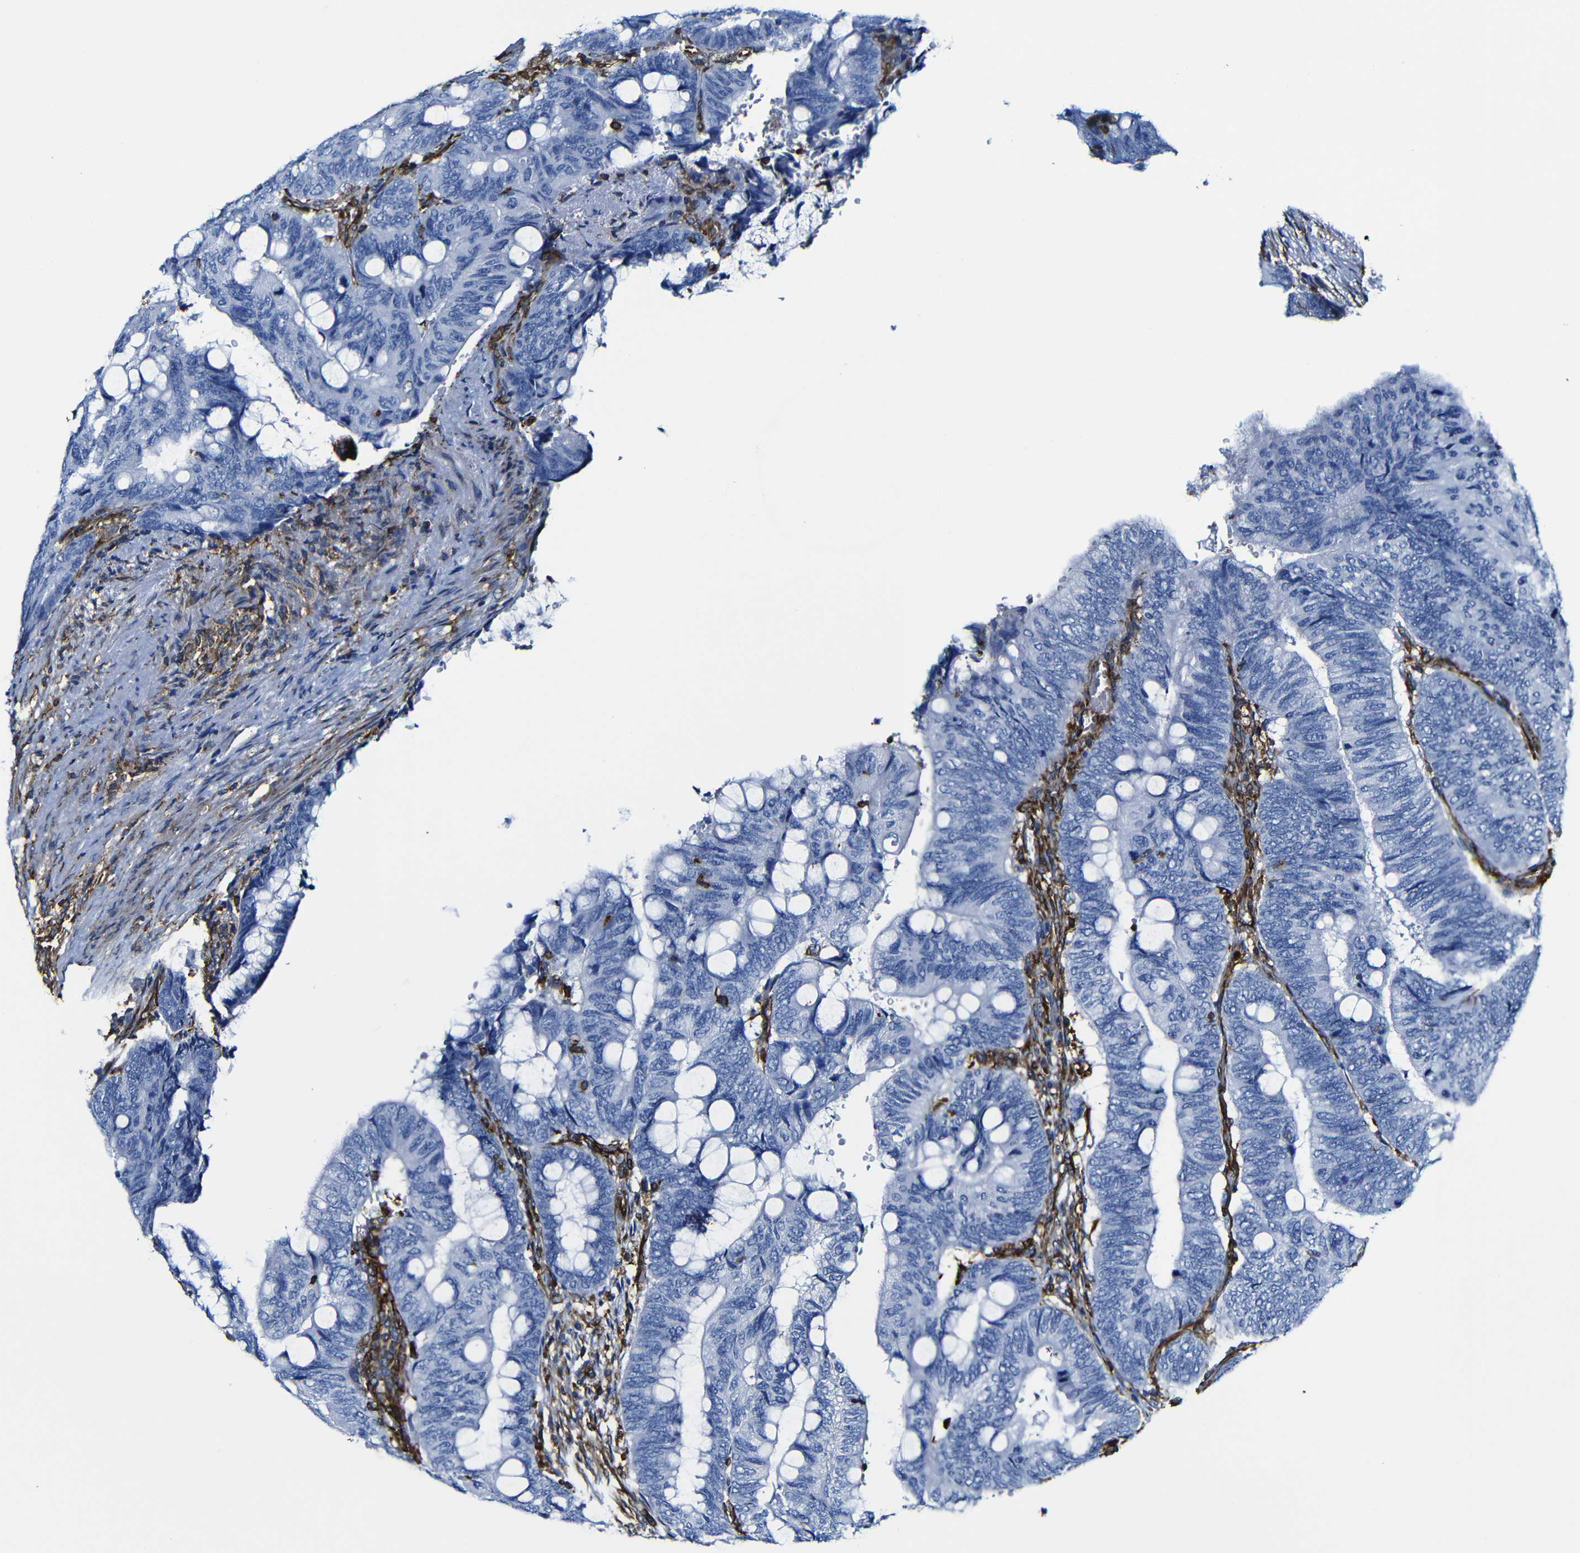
{"staining": {"intensity": "negative", "quantity": "none", "location": "none"}, "tissue": "colorectal cancer", "cell_type": "Tumor cells", "image_type": "cancer", "snomed": [{"axis": "morphology", "description": "Normal tissue, NOS"}, {"axis": "morphology", "description": "Adenocarcinoma, NOS"}, {"axis": "topography", "description": "Rectum"}, {"axis": "topography", "description": "Peripheral nerve tissue"}], "caption": "A micrograph of human colorectal cancer is negative for staining in tumor cells.", "gene": "MSN", "patient": {"sex": "male", "age": 92}}